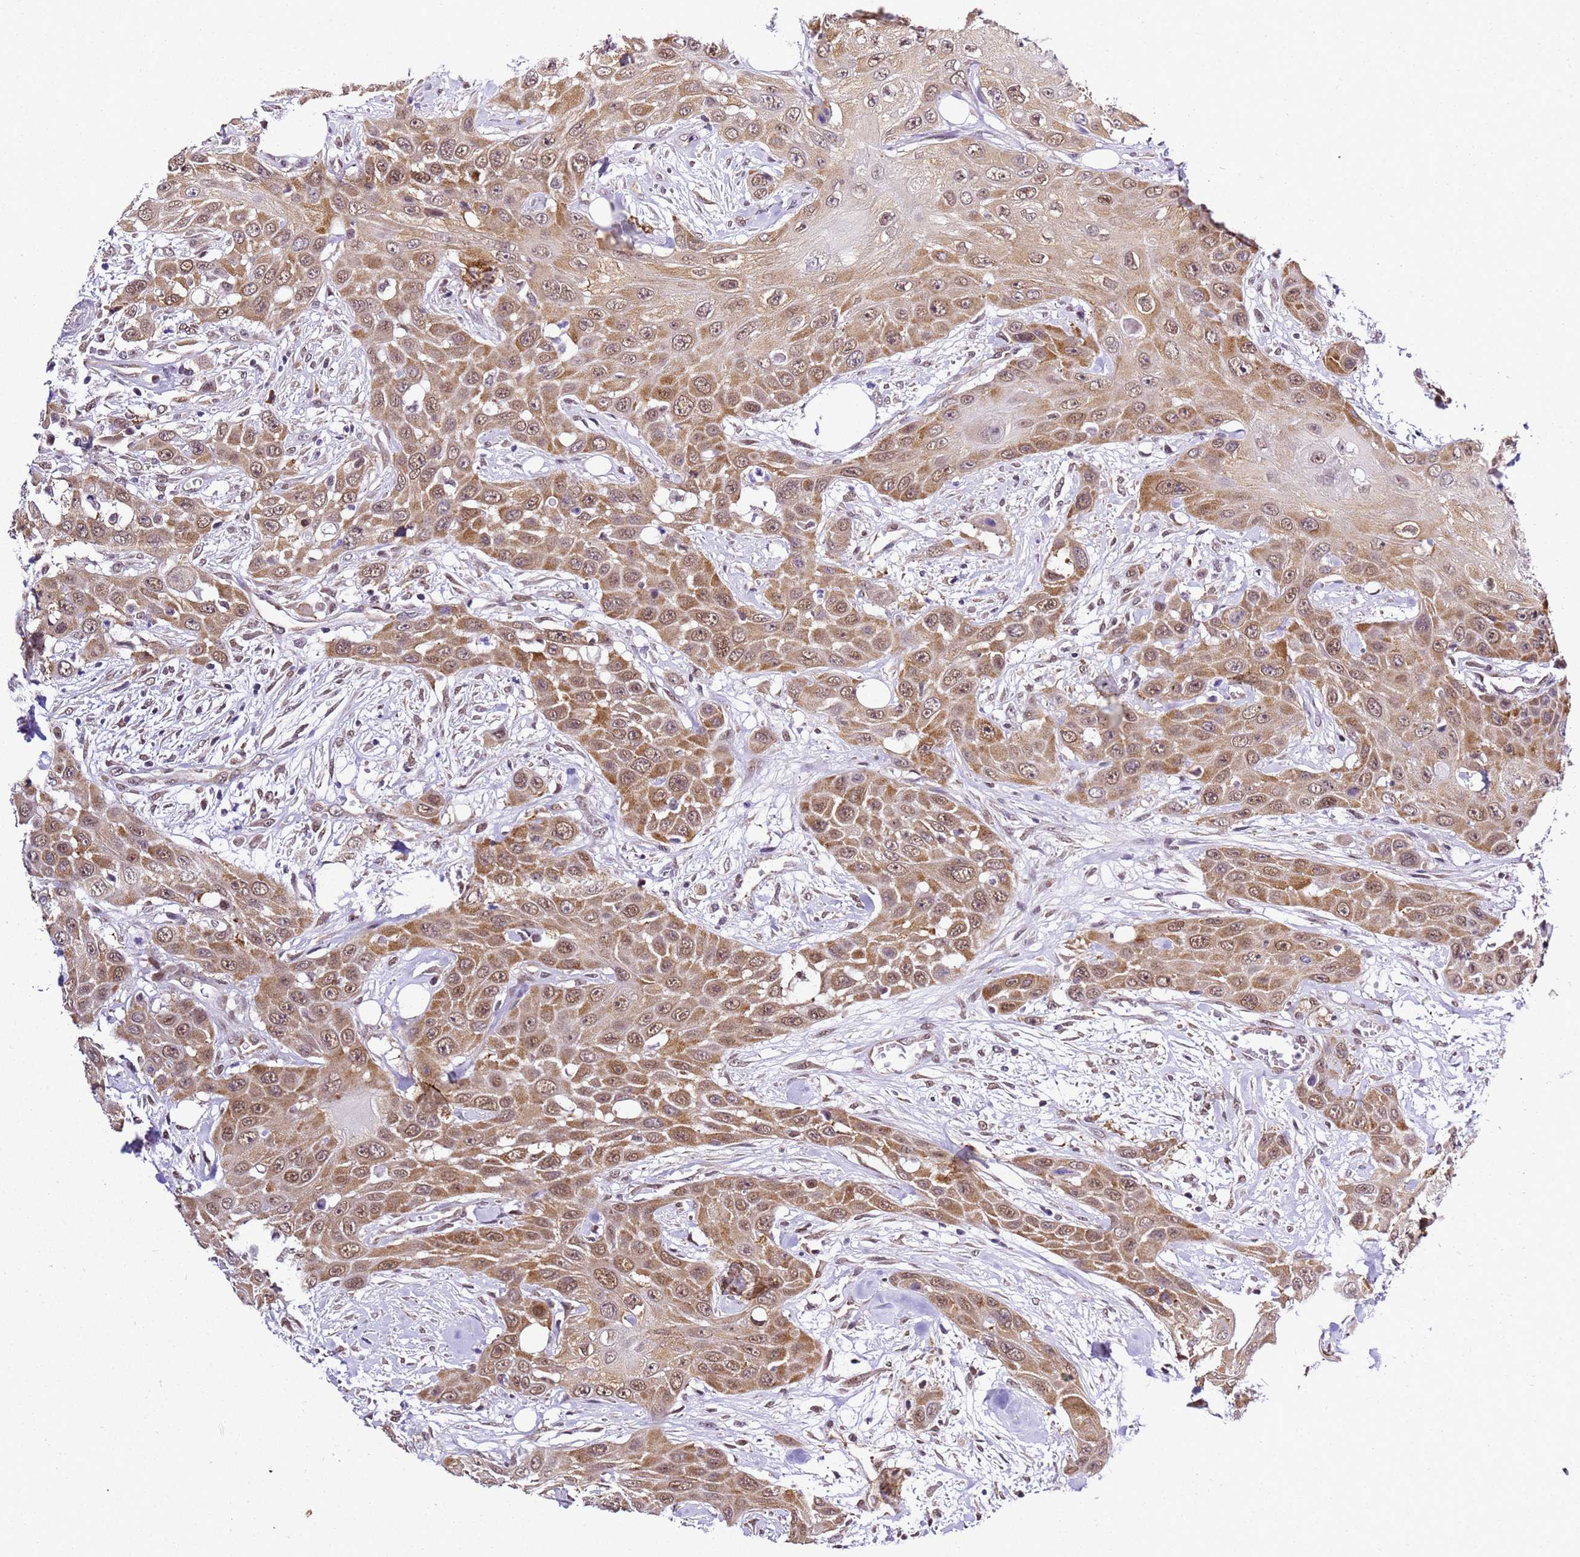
{"staining": {"intensity": "moderate", "quantity": ">75%", "location": "cytoplasmic/membranous,nuclear"}, "tissue": "head and neck cancer", "cell_type": "Tumor cells", "image_type": "cancer", "snomed": [{"axis": "morphology", "description": "Squamous cell carcinoma, NOS"}, {"axis": "topography", "description": "Head-Neck"}], "caption": "Protein analysis of head and neck cancer tissue exhibits moderate cytoplasmic/membranous and nuclear staining in about >75% of tumor cells.", "gene": "SMN1", "patient": {"sex": "male", "age": 81}}